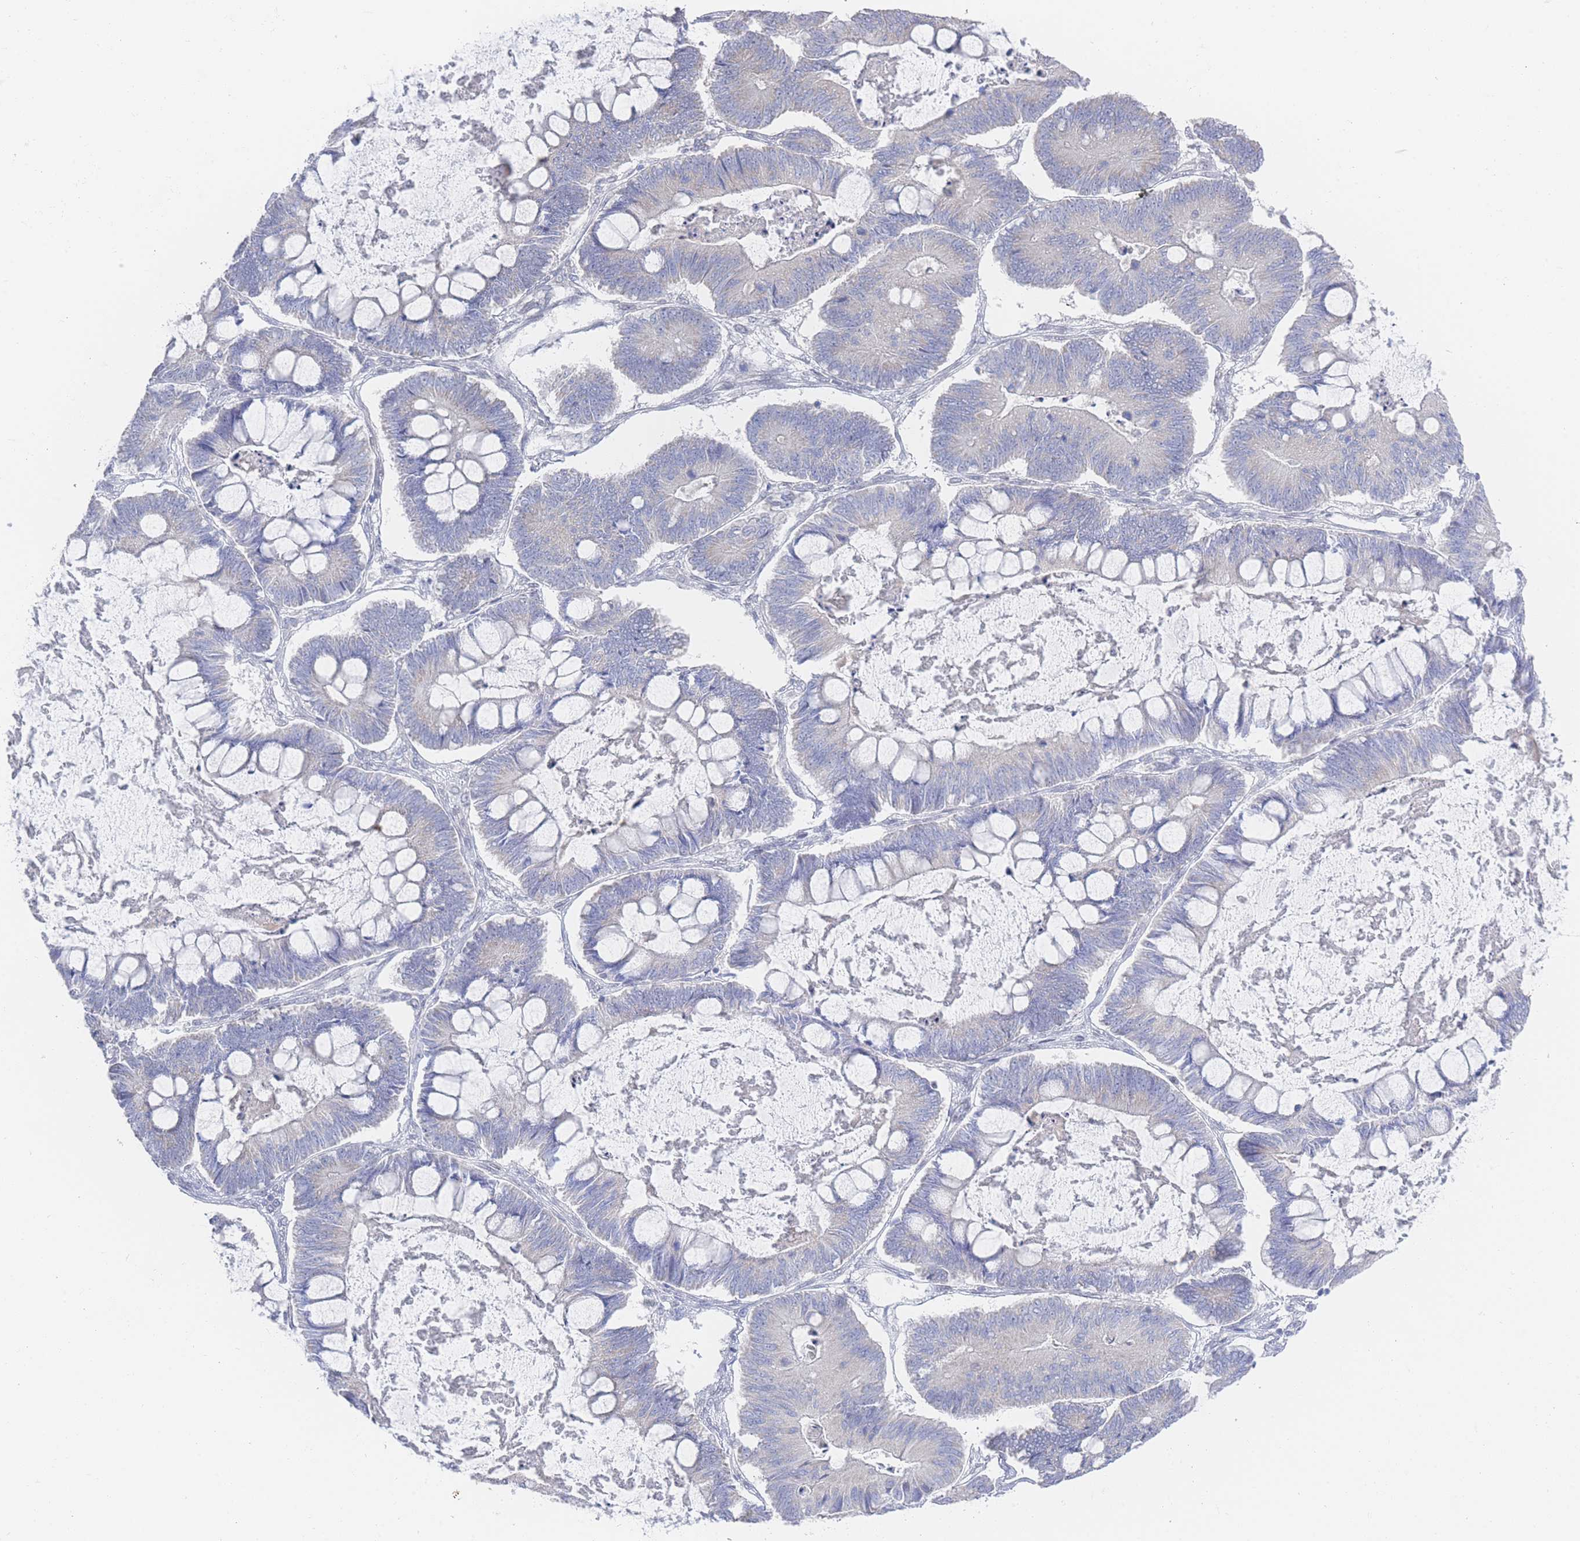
{"staining": {"intensity": "negative", "quantity": "none", "location": "none"}, "tissue": "ovarian cancer", "cell_type": "Tumor cells", "image_type": "cancer", "snomed": [{"axis": "morphology", "description": "Cystadenocarcinoma, mucinous, NOS"}, {"axis": "topography", "description": "Ovary"}], "caption": "Tumor cells show no significant protein expression in mucinous cystadenocarcinoma (ovarian).", "gene": "ZNF142", "patient": {"sex": "female", "age": 61}}